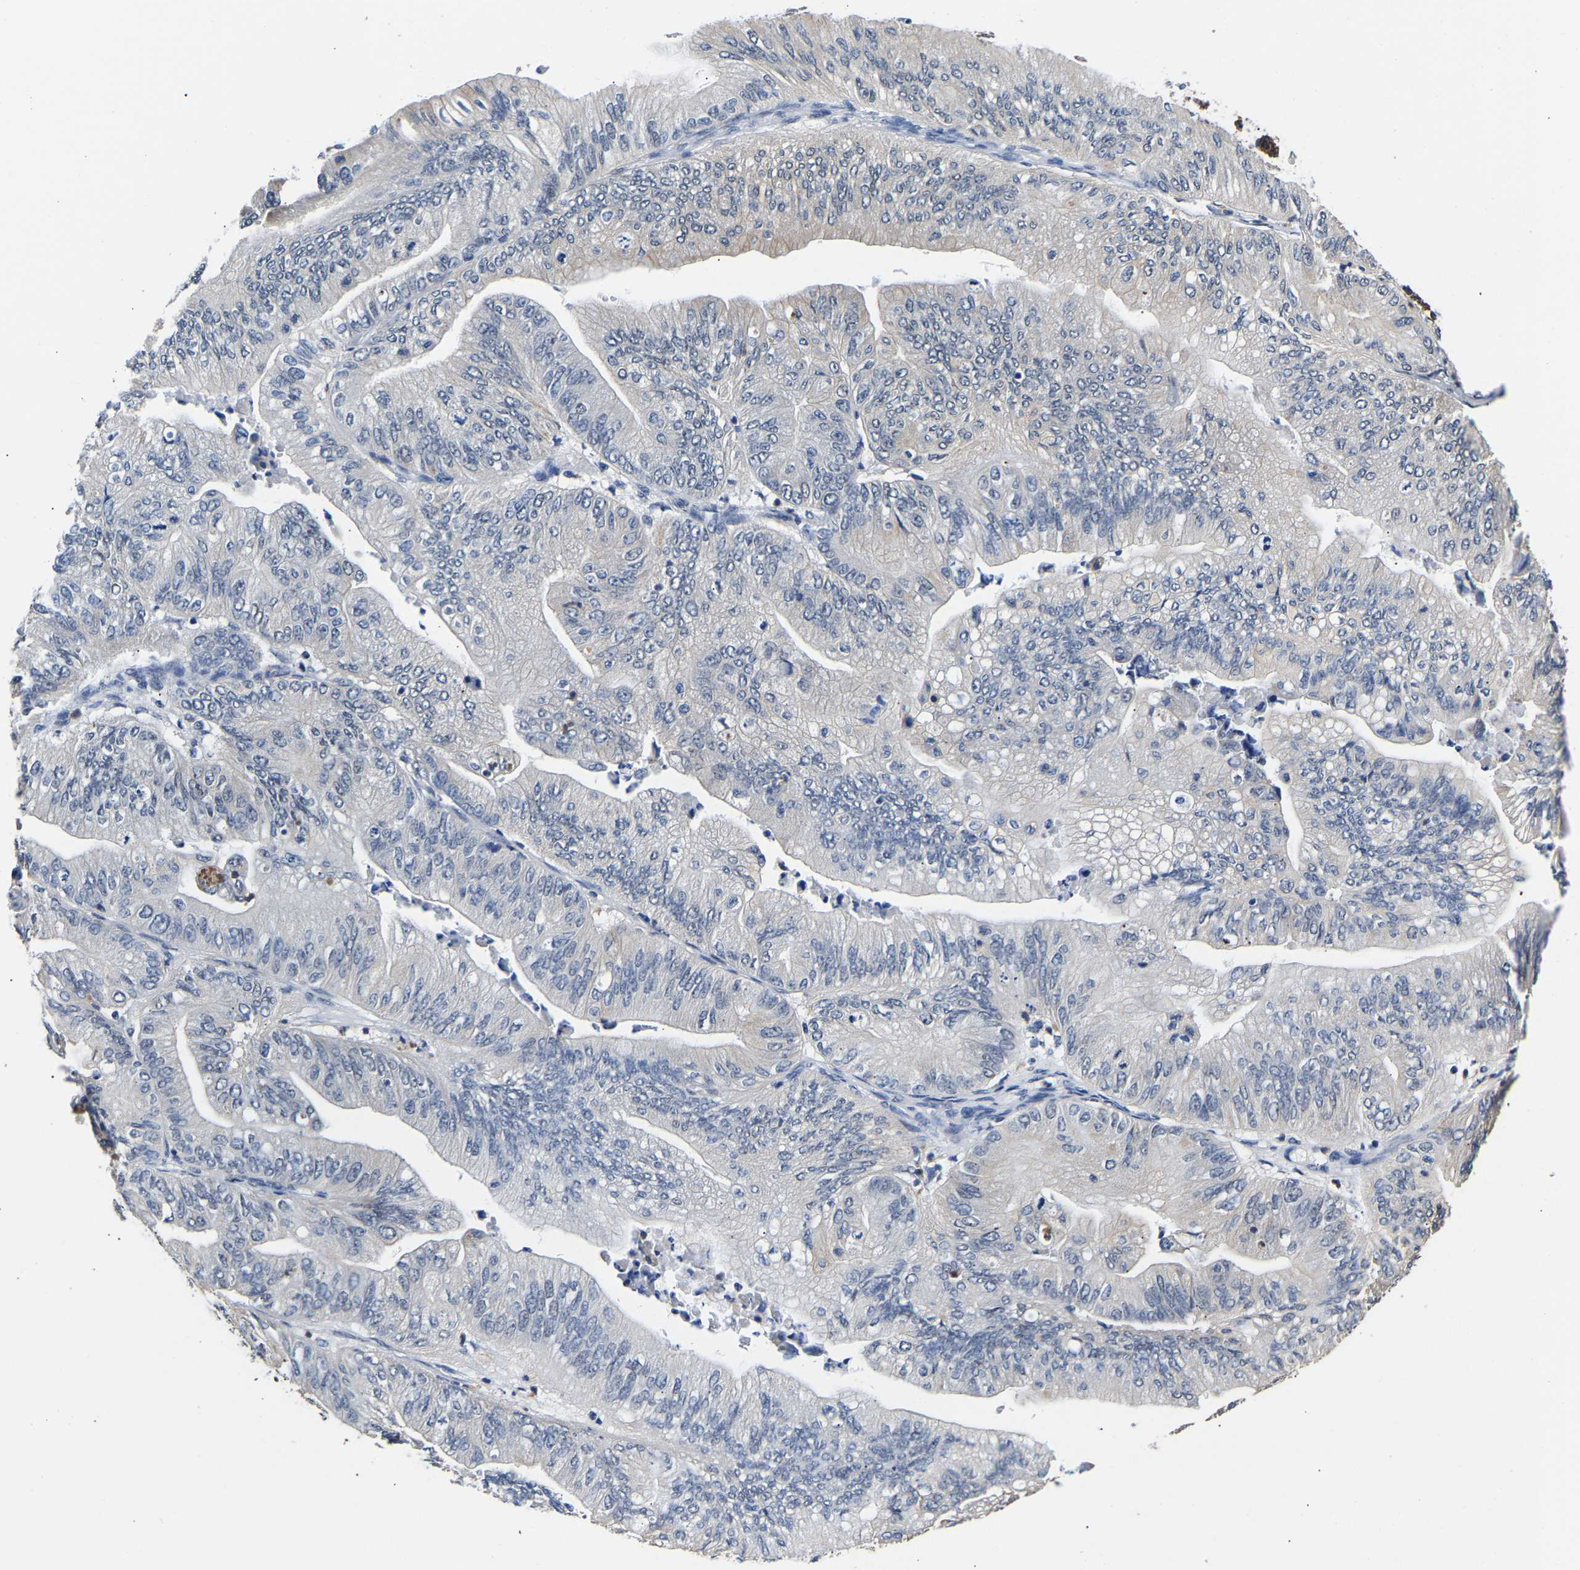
{"staining": {"intensity": "negative", "quantity": "none", "location": "none"}, "tissue": "ovarian cancer", "cell_type": "Tumor cells", "image_type": "cancer", "snomed": [{"axis": "morphology", "description": "Cystadenocarcinoma, mucinous, NOS"}, {"axis": "topography", "description": "Ovary"}], "caption": "Immunohistochemical staining of ovarian cancer reveals no significant staining in tumor cells. The staining is performed using DAB (3,3'-diaminobenzidine) brown chromogen with nuclei counter-stained in using hematoxylin.", "gene": "METTL16", "patient": {"sex": "female", "age": 61}}